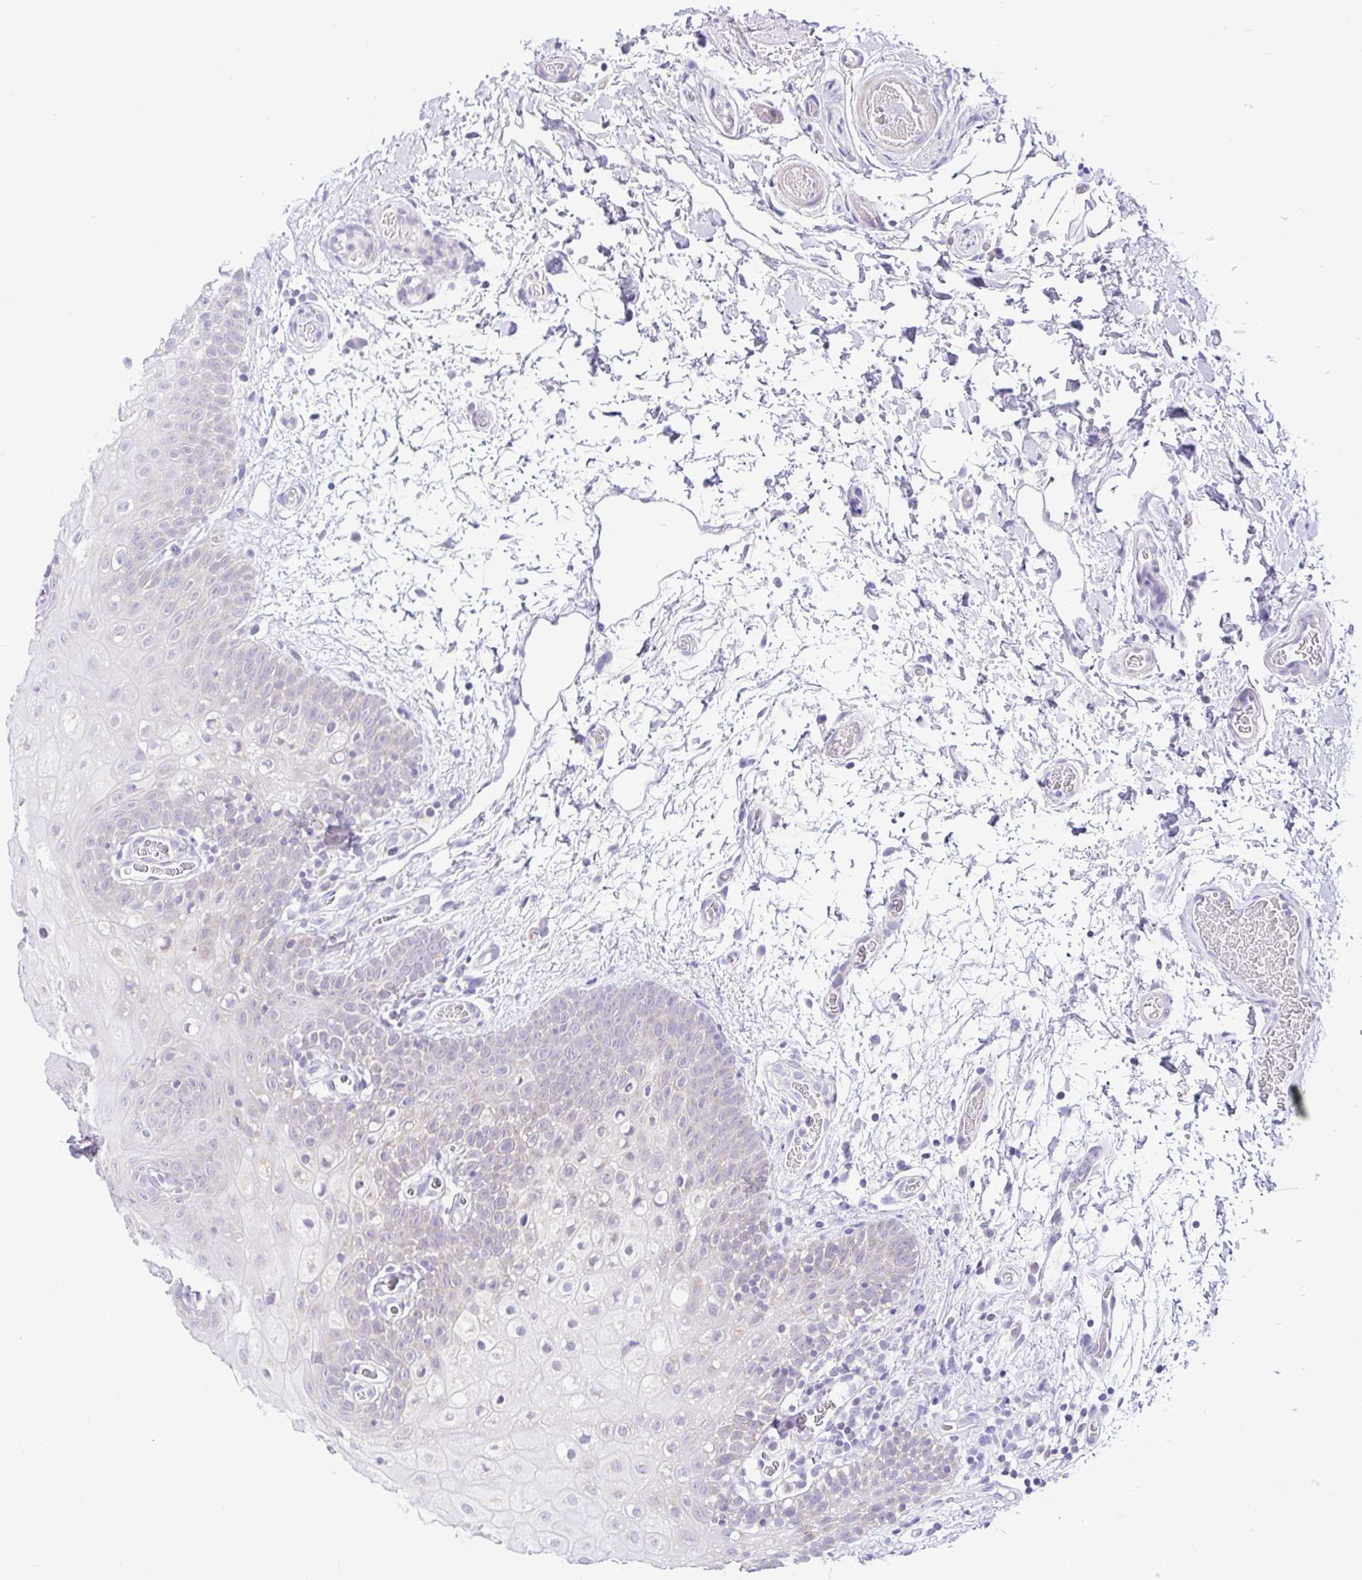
{"staining": {"intensity": "weak", "quantity": "<25%", "location": "cytoplasmic/membranous"}, "tissue": "oral mucosa", "cell_type": "Squamous epithelial cells", "image_type": "normal", "snomed": [{"axis": "morphology", "description": "Normal tissue, NOS"}, {"axis": "morphology", "description": "Squamous cell carcinoma, NOS"}, {"axis": "topography", "description": "Oral tissue"}, {"axis": "topography", "description": "Tounge, NOS"}, {"axis": "topography", "description": "Head-Neck"}], "caption": "IHC micrograph of unremarkable human oral mucosa stained for a protein (brown), which demonstrates no staining in squamous epithelial cells. (Stains: DAB IHC with hematoxylin counter stain, Microscopy: brightfield microscopy at high magnification).", "gene": "NDUFS2", "patient": {"sex": "male", "age": 76}}